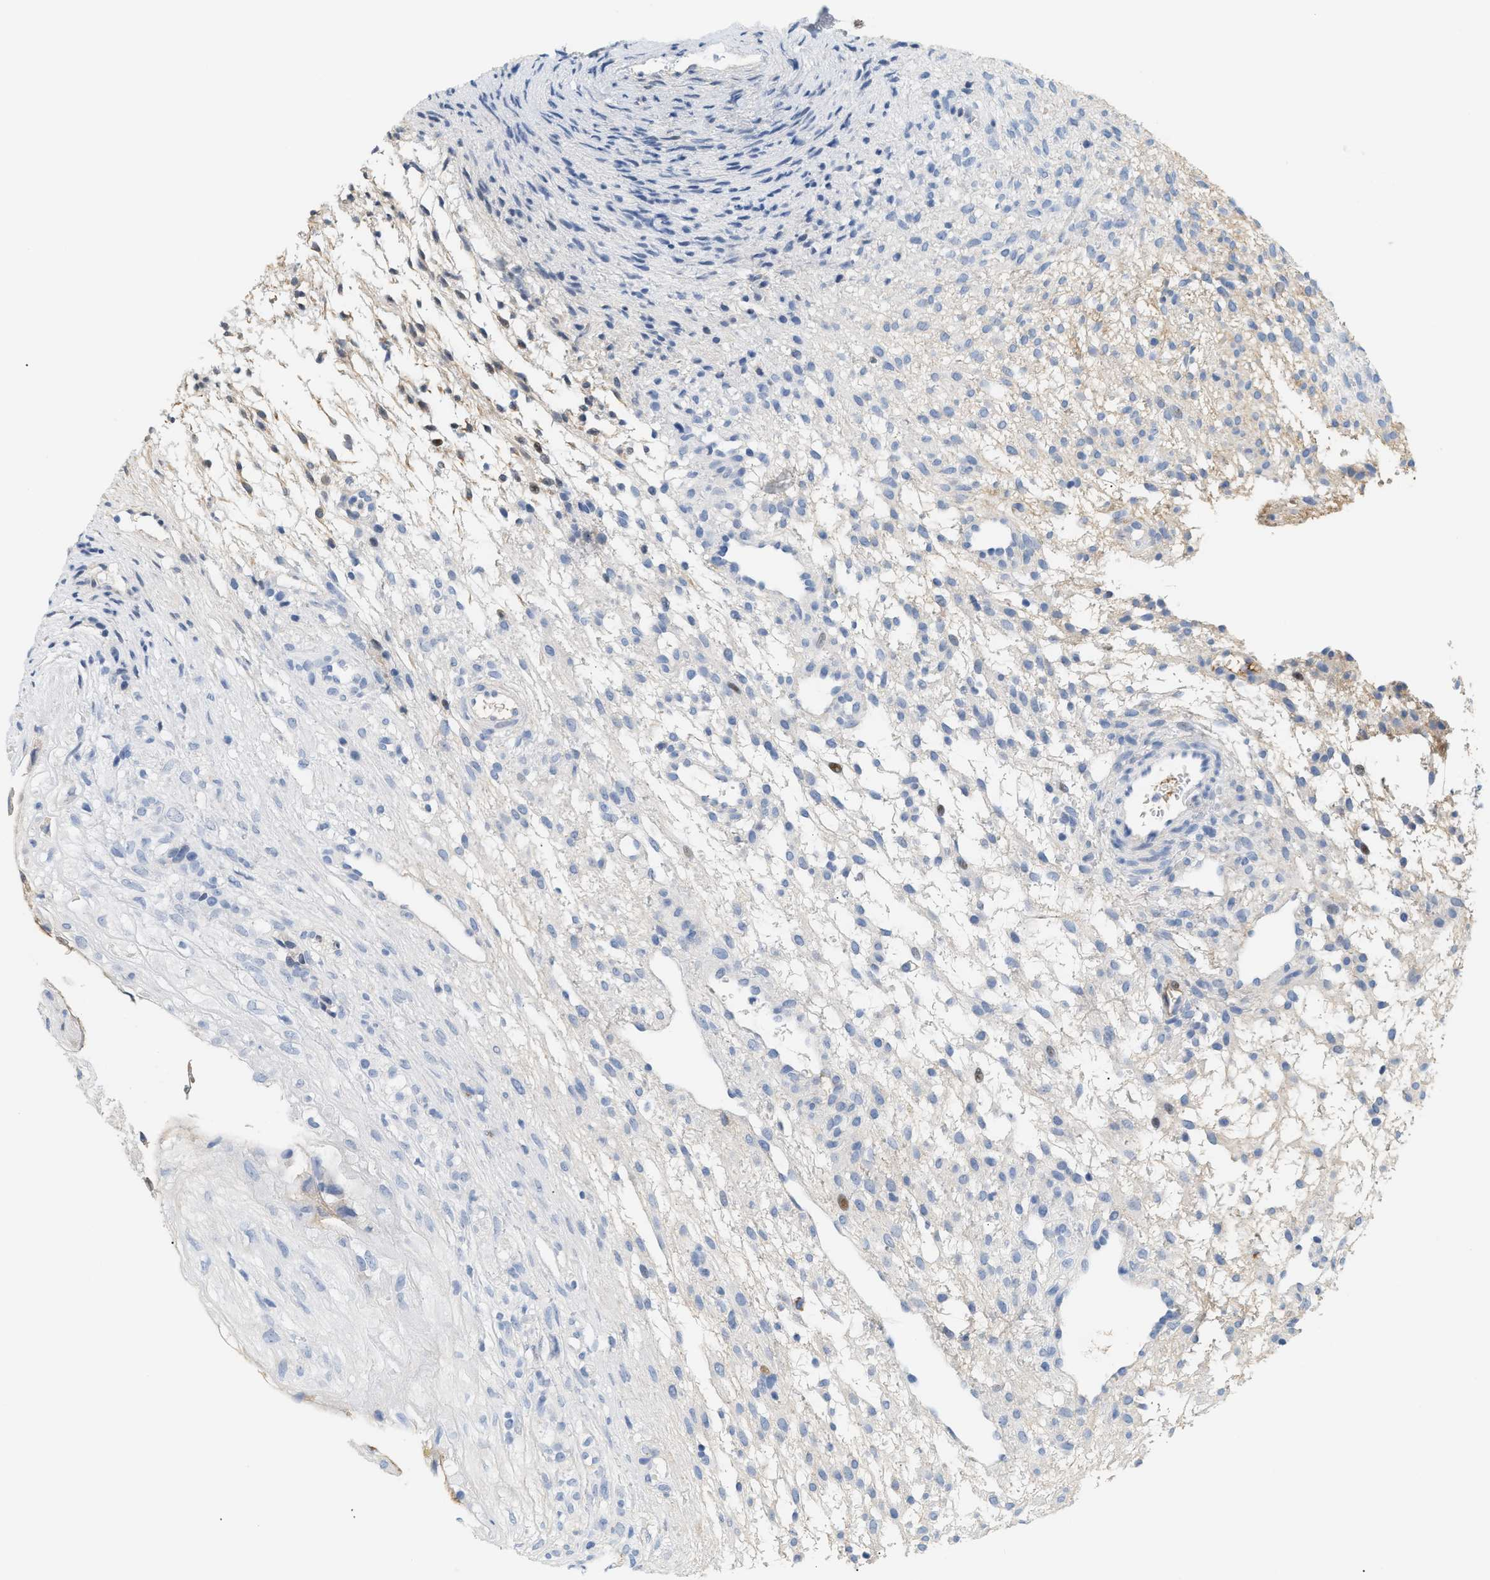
{"staining": {"intensity": "negative", "quantity": "none", "location": "none"}, "tissue": "ovary", "cell_type": "Follicle cells", "image_type": "normal", "snomed": [{"axis": "morphology", "description": "Normal tissue, NOS"}, {"axis": "morphology", "description": "Cyst, NOS"}, {"axis": "topography", "description": "Ovary"}], "caption": "Immunohistochemical staining of benign human ovary demonstrates no significant expression in follicle cells.", "gene": "CFH", "patient": {"sex": "female", "age": 18}}